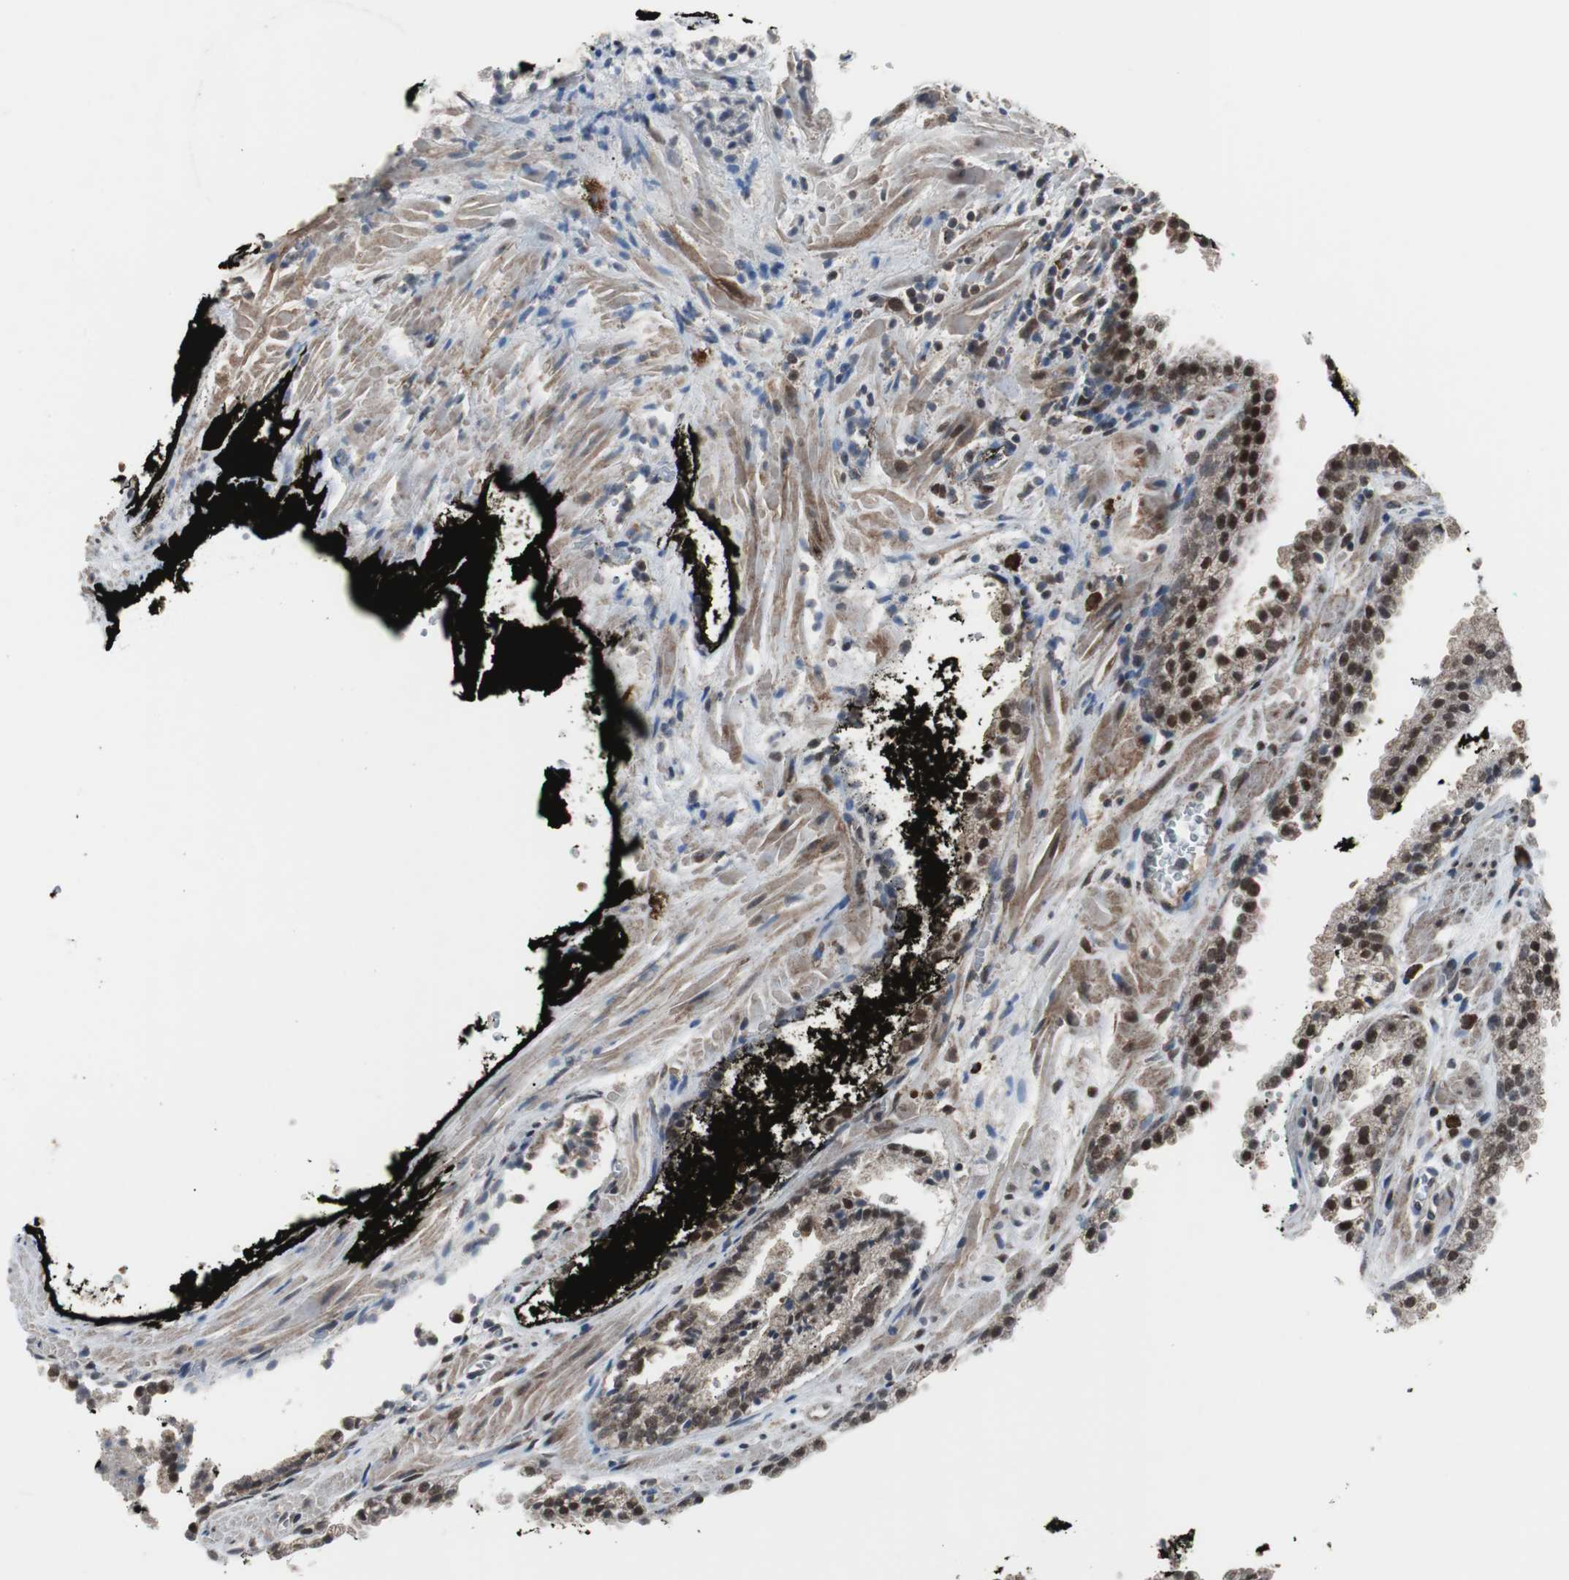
{"staining": {"intensity": "strong", "quantity": ">75%", "location": "nuclear"}, "tissue": "prostate cancer", "cell_type": "Tumor cells", "image_type": "cancer", "snomed": [{"axis": "morphology", "description": "Adenocarcinoma, High grade"}, {"axis": "topography", "description": "Prostate"}], "caption": "Strong nuclear staining is present in approximately >75% of tumor cells in prostate cancer (adenocarcinoma (high-grade)).", "gene": "ZHX2", "patient": {"sex": "male", "age": 58}}